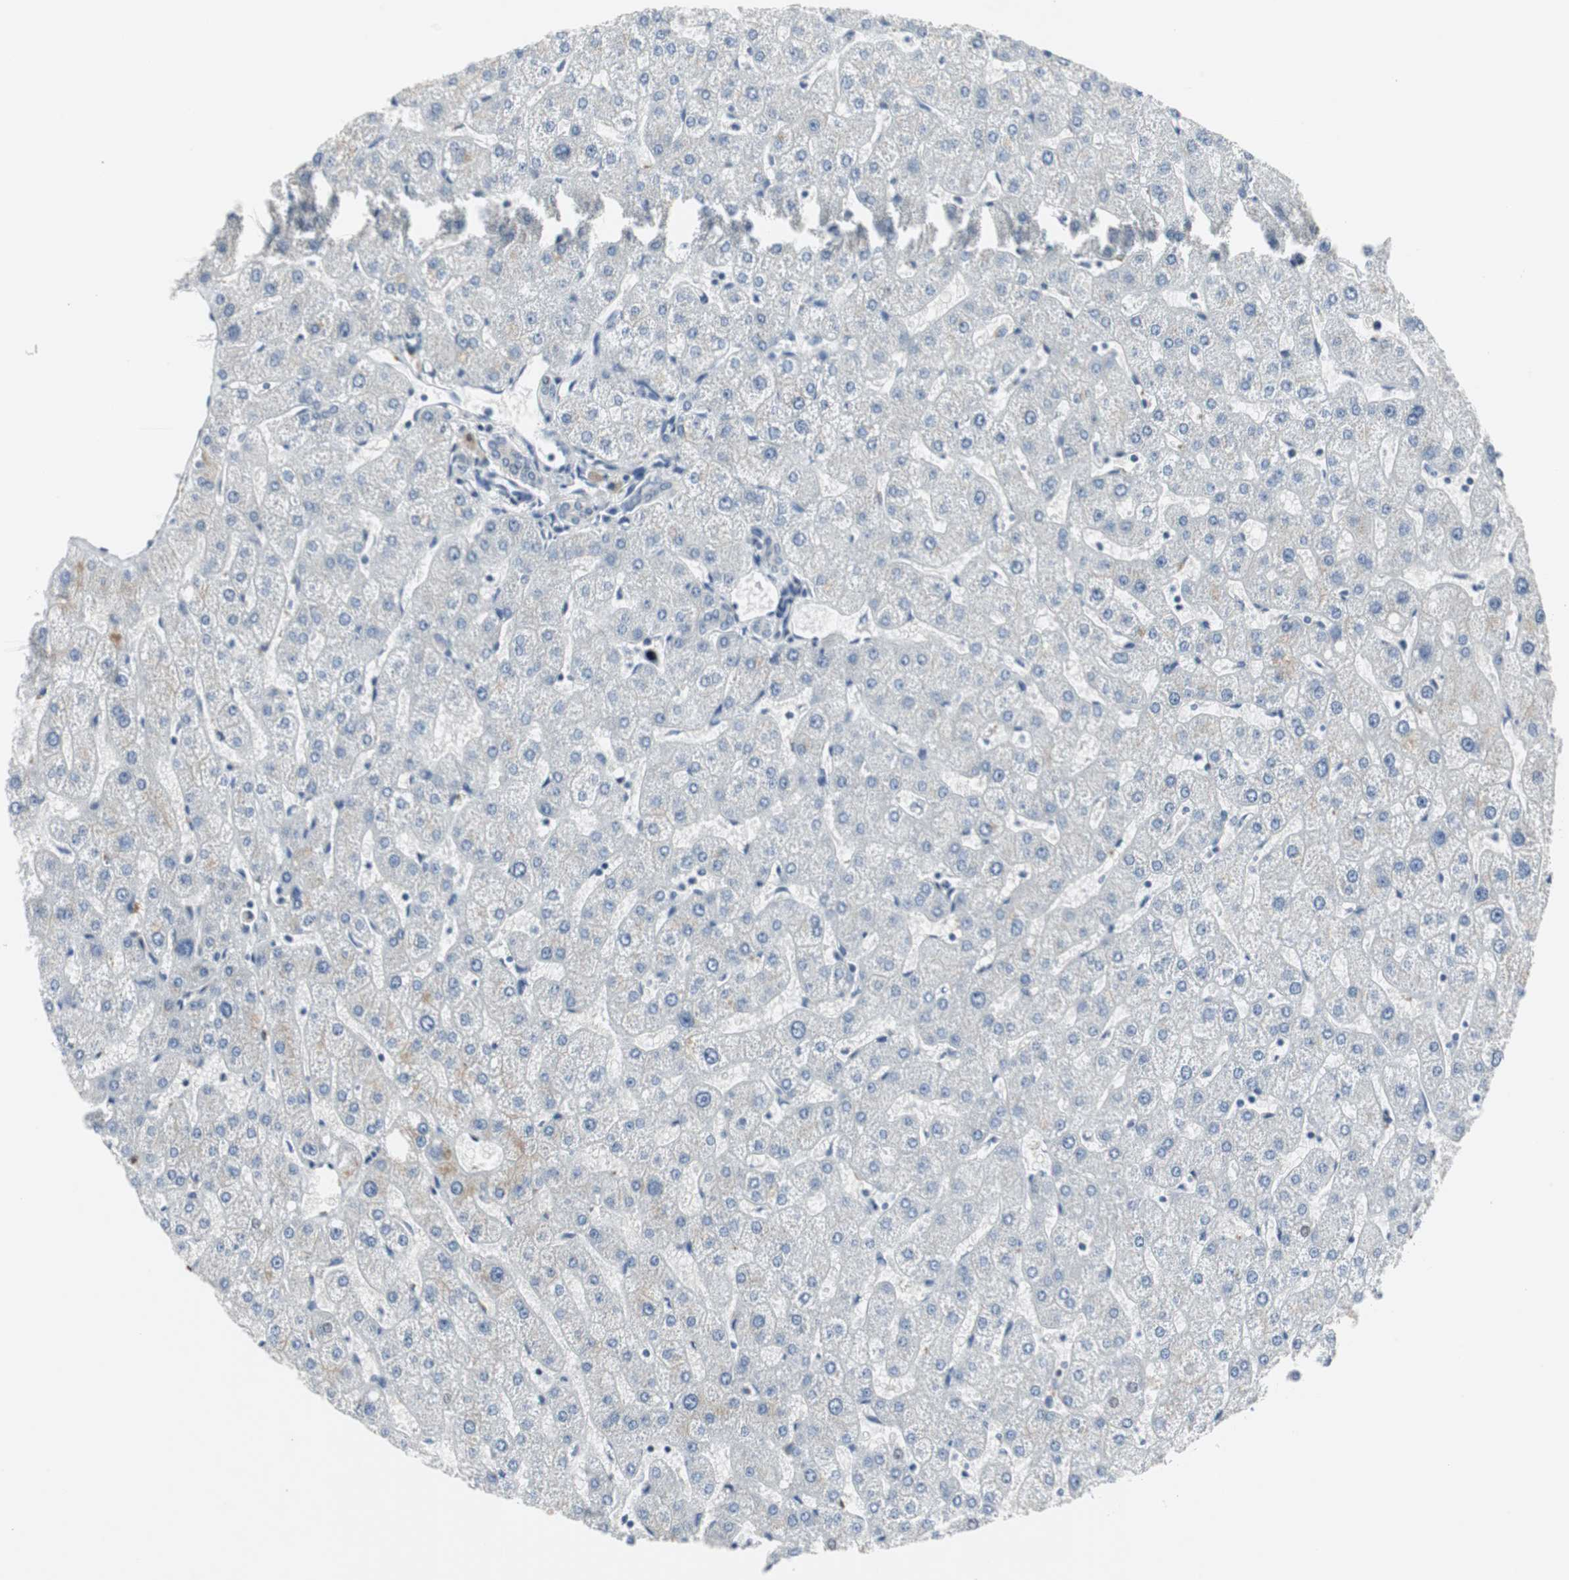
{"staining": {"intensity": "negative", "quantity": "none", "location": "none"}, "tissue": "liver", "cell_type": "Cholangiocytes", "image_type": "normal", "snomed": [{"axis": "morphology", "description": "Normal tissue, NOS"}, {"axis": "topography", "description": "Liver"}], "caption": "Immunohistochemical staining of benign human liver demonstrates no significant staining in cholangiocytes. (Brightfield microscopy of DAB IHC at high magnification).", "gene": "ELK1", "patient": {"sex": "male", "age": 67}}